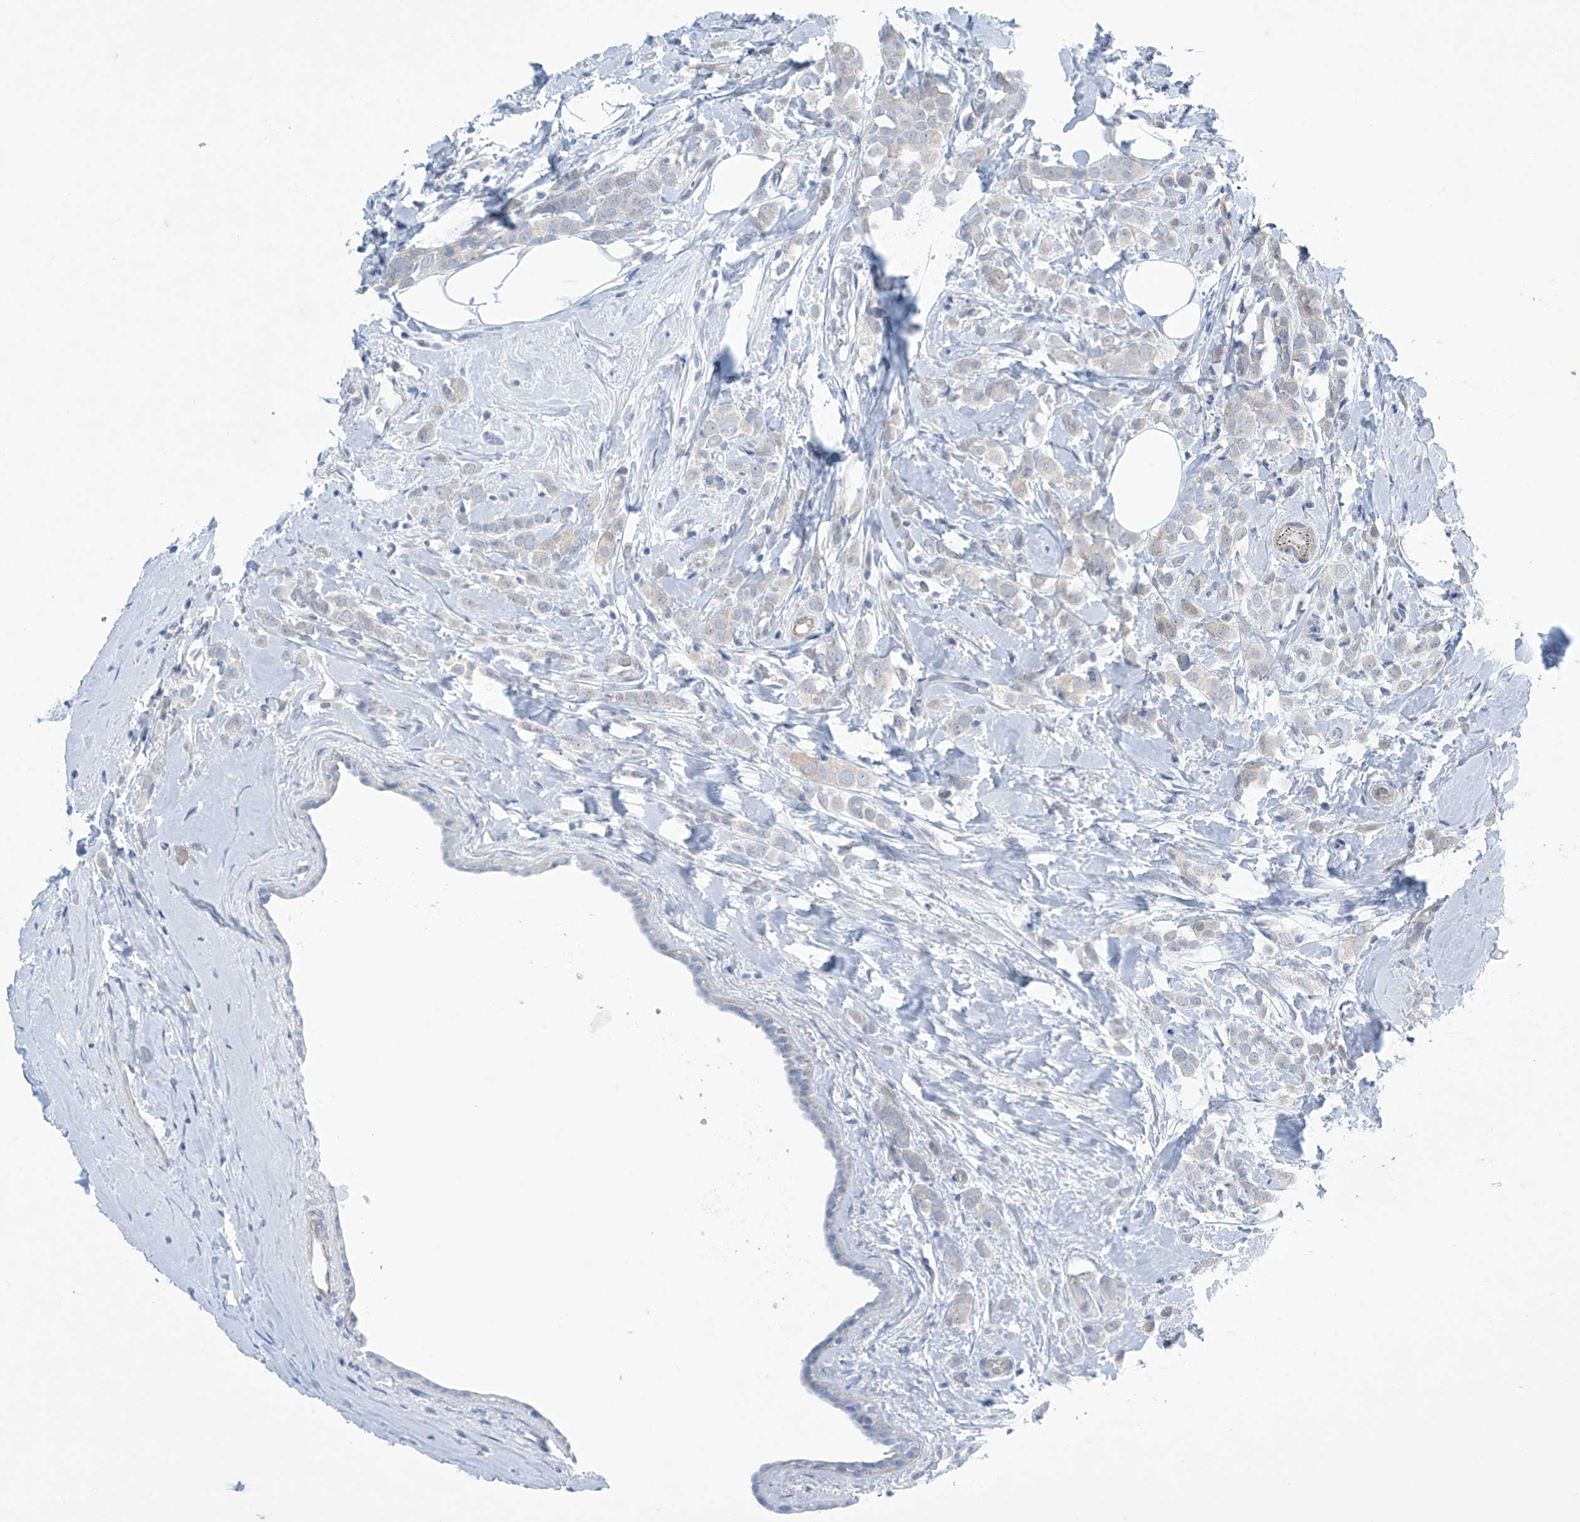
{"staining": {"intensity": "negative", "quantity": "none", "location": "none"}, "tissue": "breast cancer", "cell_type": "Tumor cells", "image_type": "cancer", "snomed": [{"axis": "morphology", "description": "Lobular carcinoma"}, {"axis": "topography", "description": "Breast"}], "caption": "High power microscopy micrograph of an immunohistochemistry micrograph of lobular carcinoma (breast), revealing no significant positivity in tumor cells.", "gene": "SLC35A5", "patient": {"sex": "female", "age": 47}}